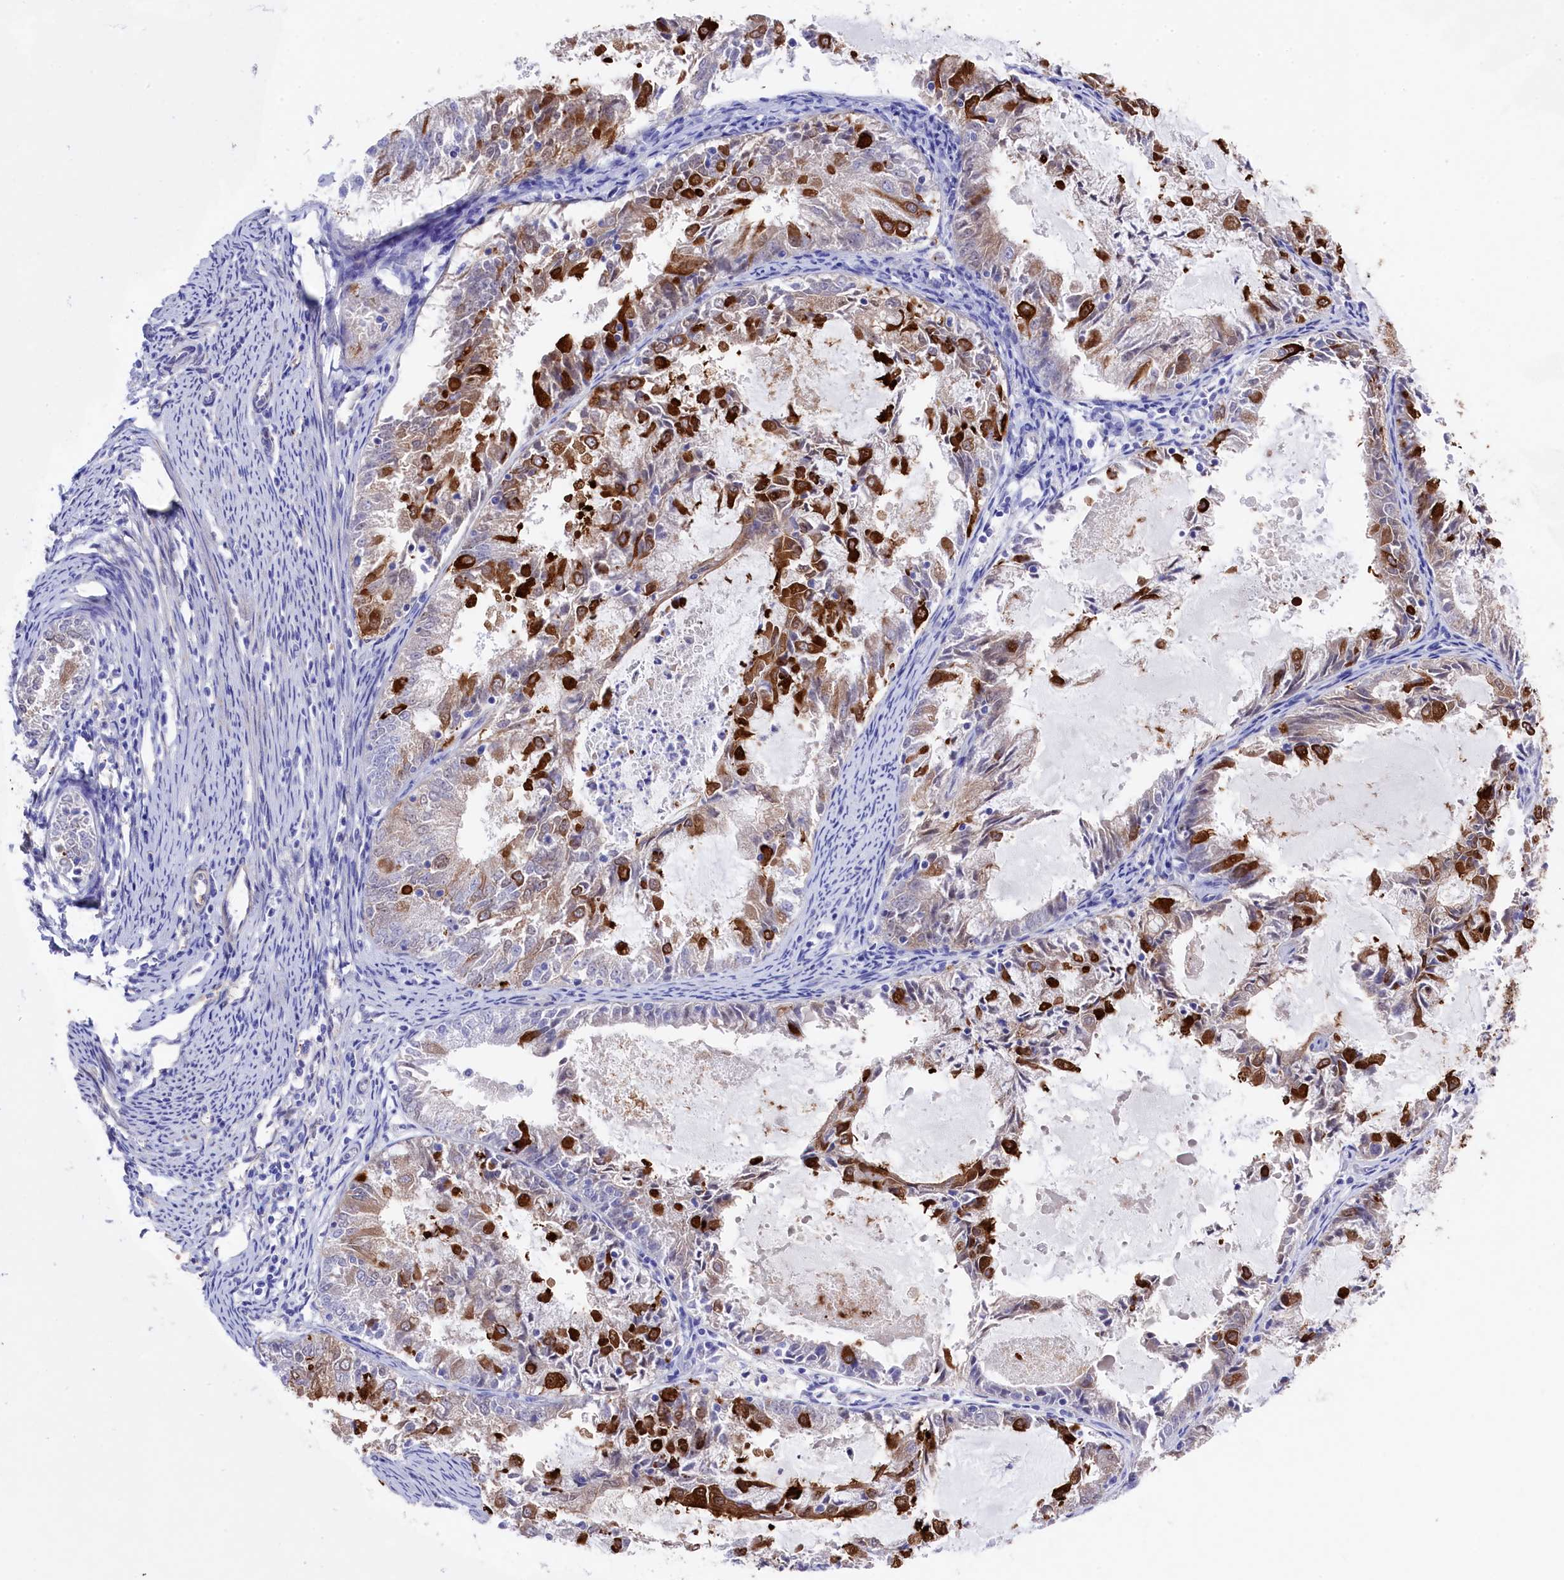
{"staining": {"intensity": "strong", "quantity": "<25%", "location": "cytoplasmic/membranous"}, "tissue": "endometrial cancer", "cell_type": "Tumor cells", "image_type": "cancer", "snomed": [{"axis": "morphology", "description": "Adenocarcinoma, NOS"}, {"axis": "topography", "description": "Endometrium"}], "caption": "Immunohistochemical staining of adenocarcinoma (endometrial) shows strong cytoplasmic/membranous protein expression in about <25% of tumor cells.", "gene": "LHFPL4", "patient": {"sex": "female", "age": 57}}